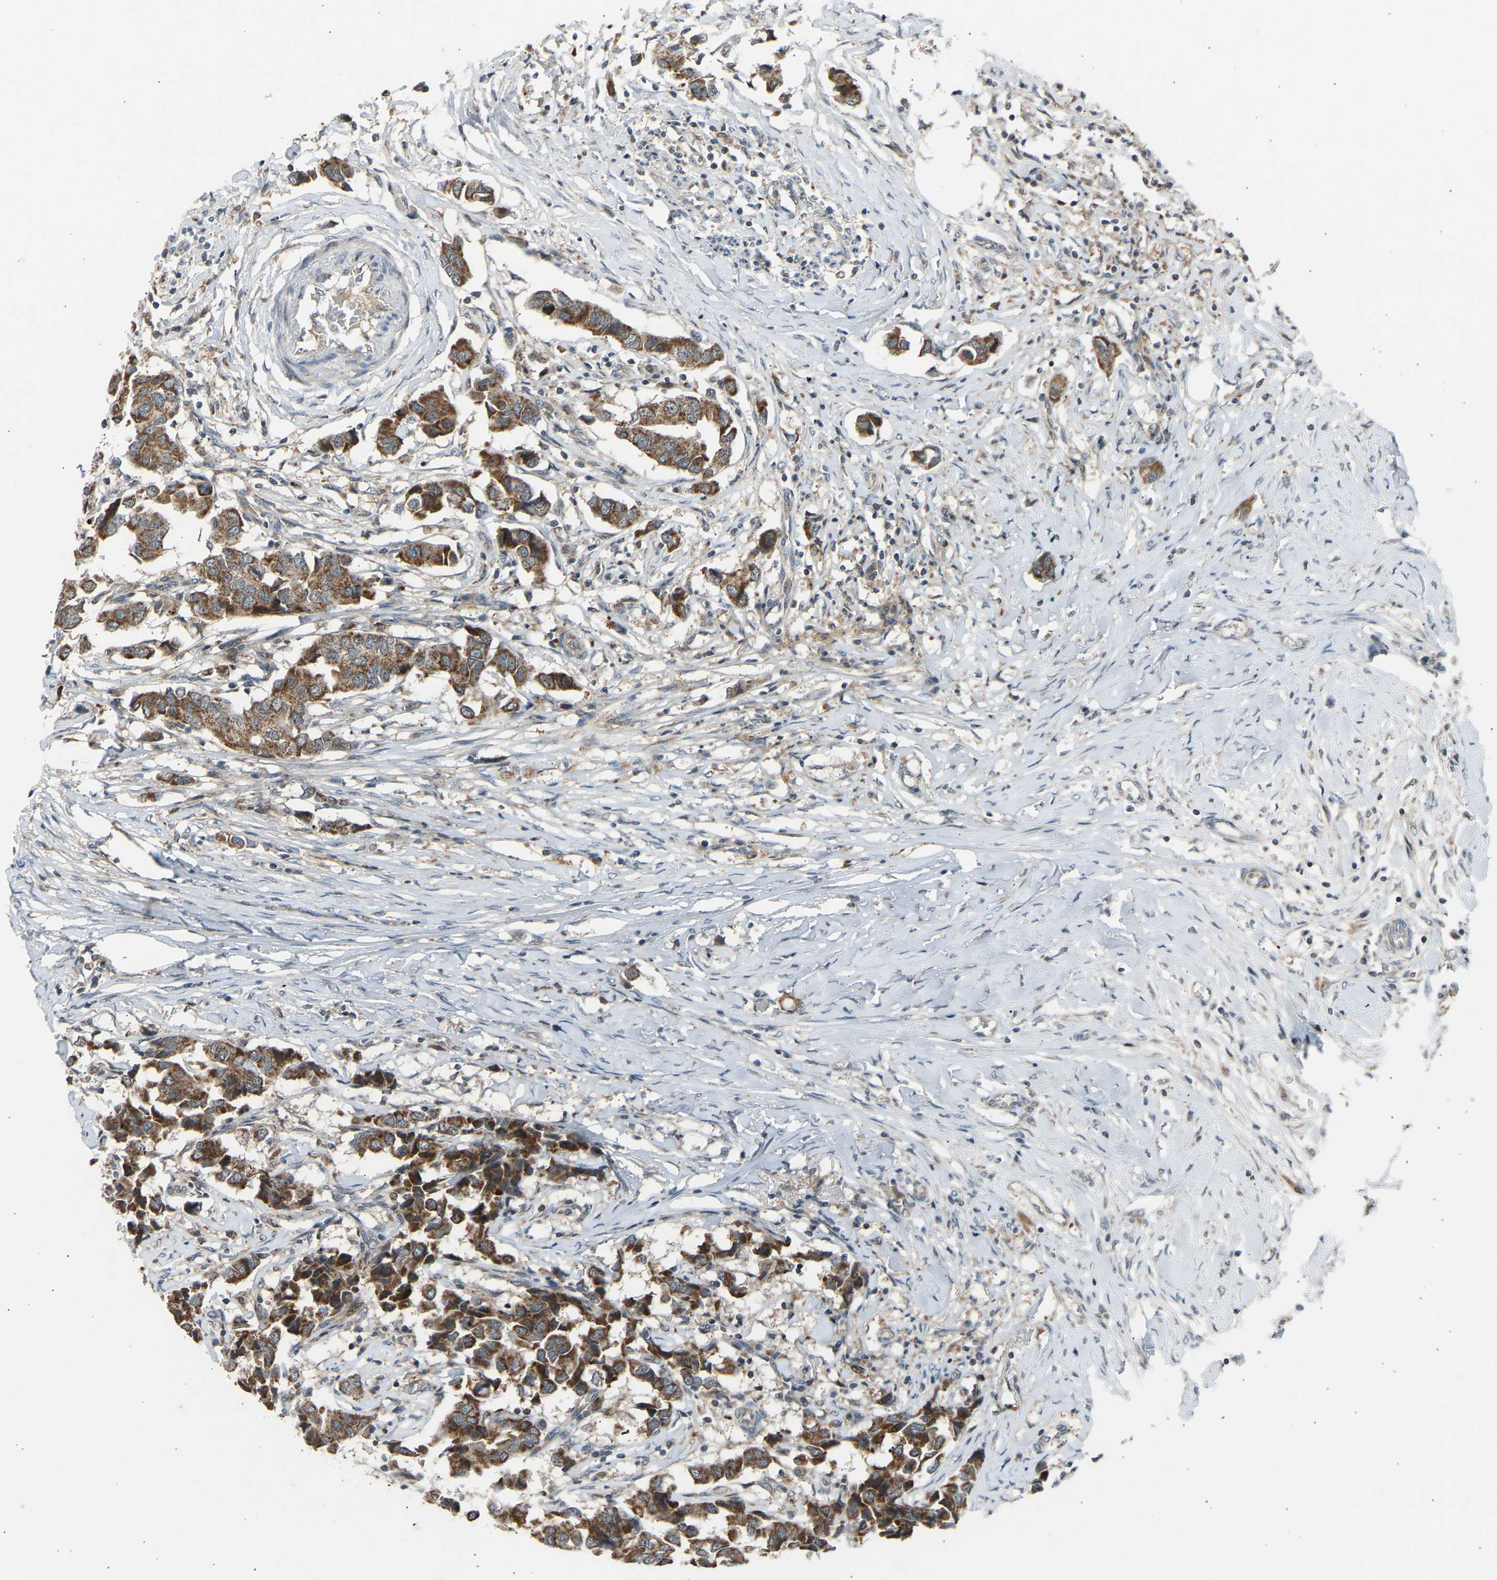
{"staining": {"intensity": "moderate", "quantity": ">75%", "location": "cytoplasmic/membranous"}, "tissue": "breast cancer", "cell_type": "Tumor cells", "image_type": "cancer", "snomed": [{"axis": "morphology", "description": "Duct carcinoma"}, {"axis": "topography", "description": "Breast"}], "caption": "A histopathology image of intraductal carcinoma (breast) stained for a protein demonstrates moderate cytoplasmic/membranous brown staining in tumor cells. (Stains: DAB in brown, nuclei in blue, Microscopy: brightfield microscopy at high magnification).", "gene": "SLIRP", "patient": {"sex": "female", "age": 80}}